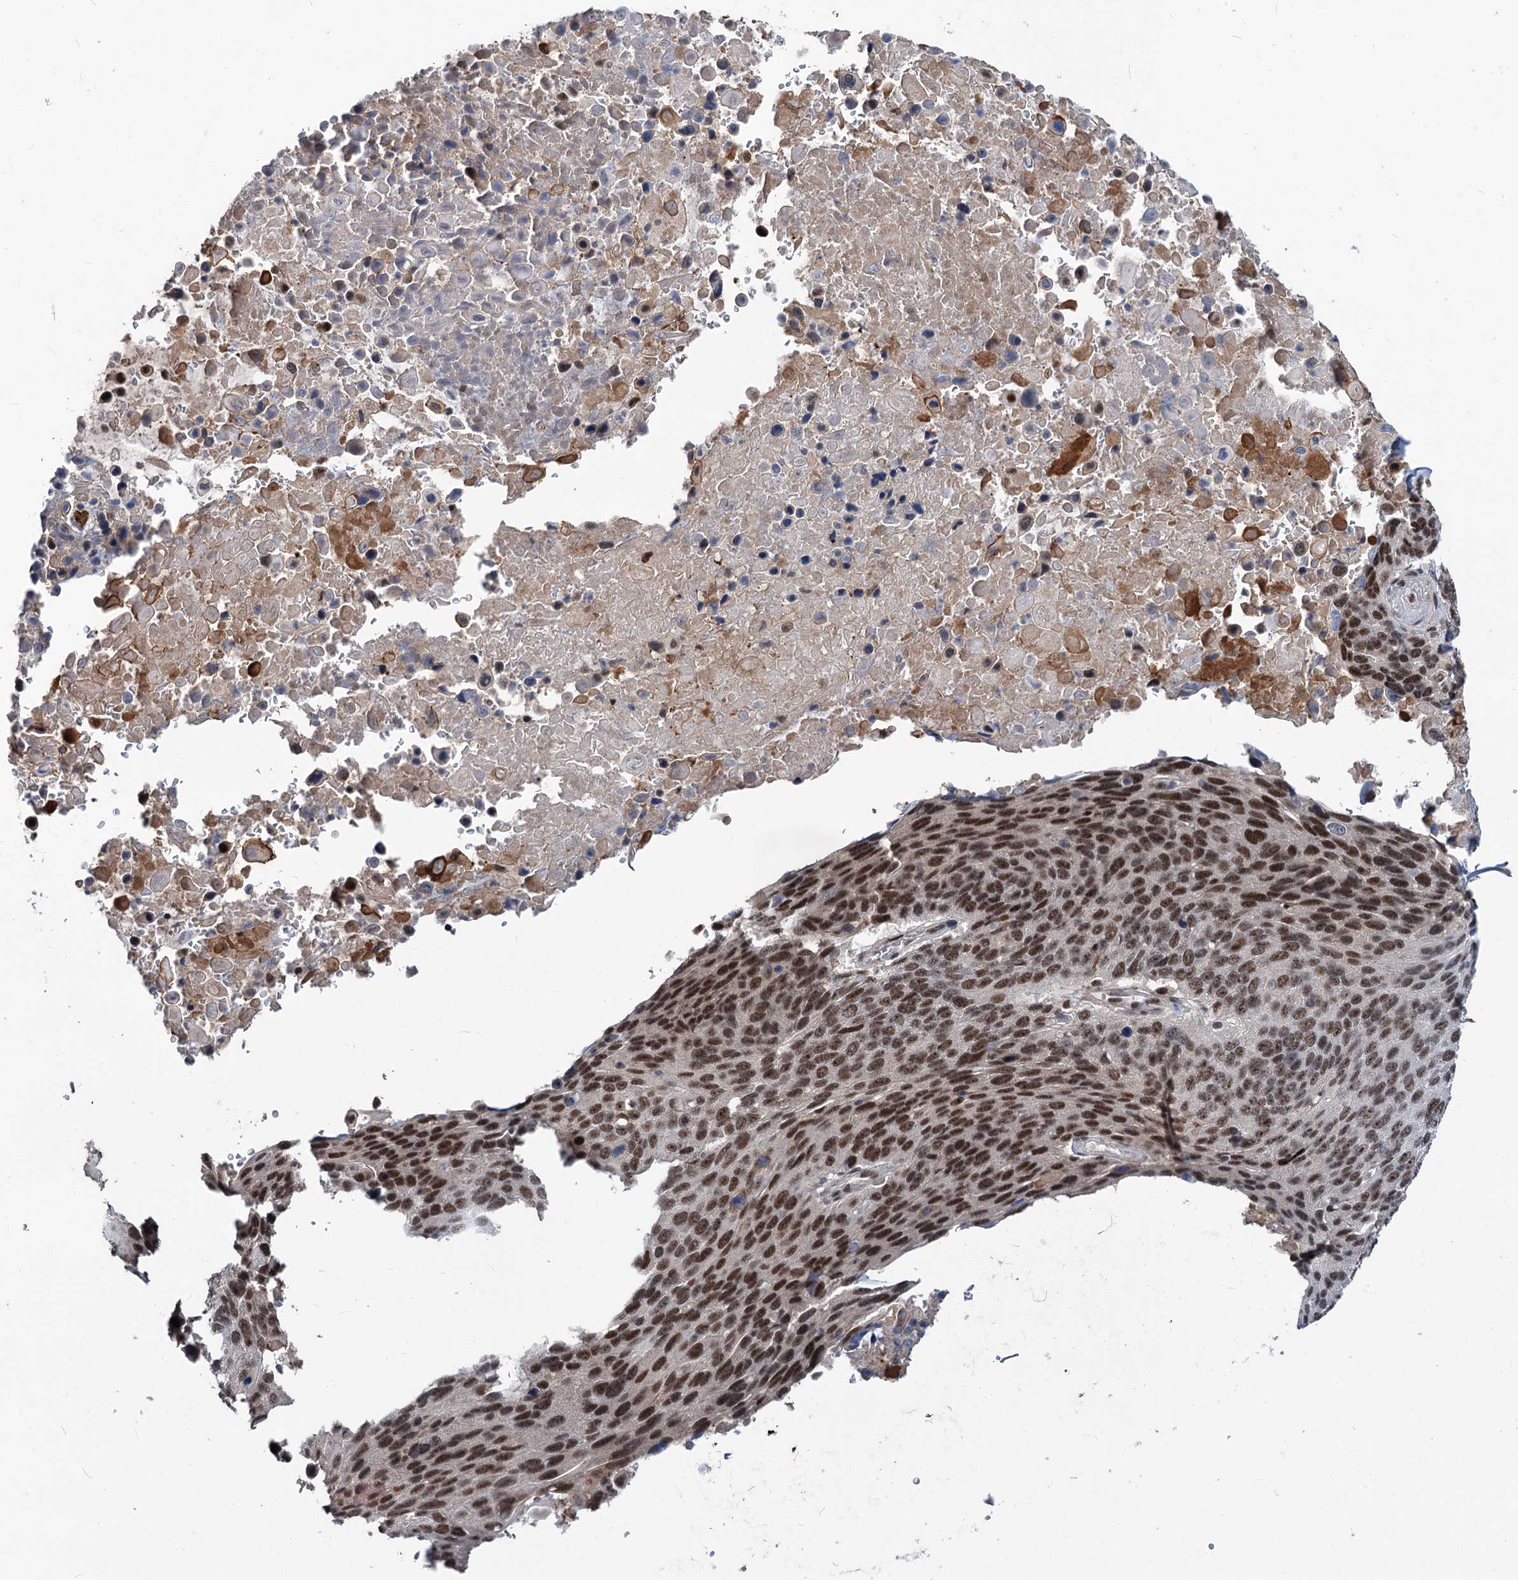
{"staining": {"intensity": "strong", "quantity": ">75%", "location": "nuclear"}, "tissue": "lung cancer", "cell_type": "Tumor cells", "image_type": "cancer", "snomed": [{"axis": "morphology", "description": "Squamous cell carcinoma, NOS"}, {"axis": "topography", "description": "Lung"}], "caption": "IHC of human lung squamous cell carcinoma exhibits high levels of strong nuclear expression in approximately >75% of tumor cells.", "gene": "PHF8", "patient": {"sex": "male", "age": 66}}